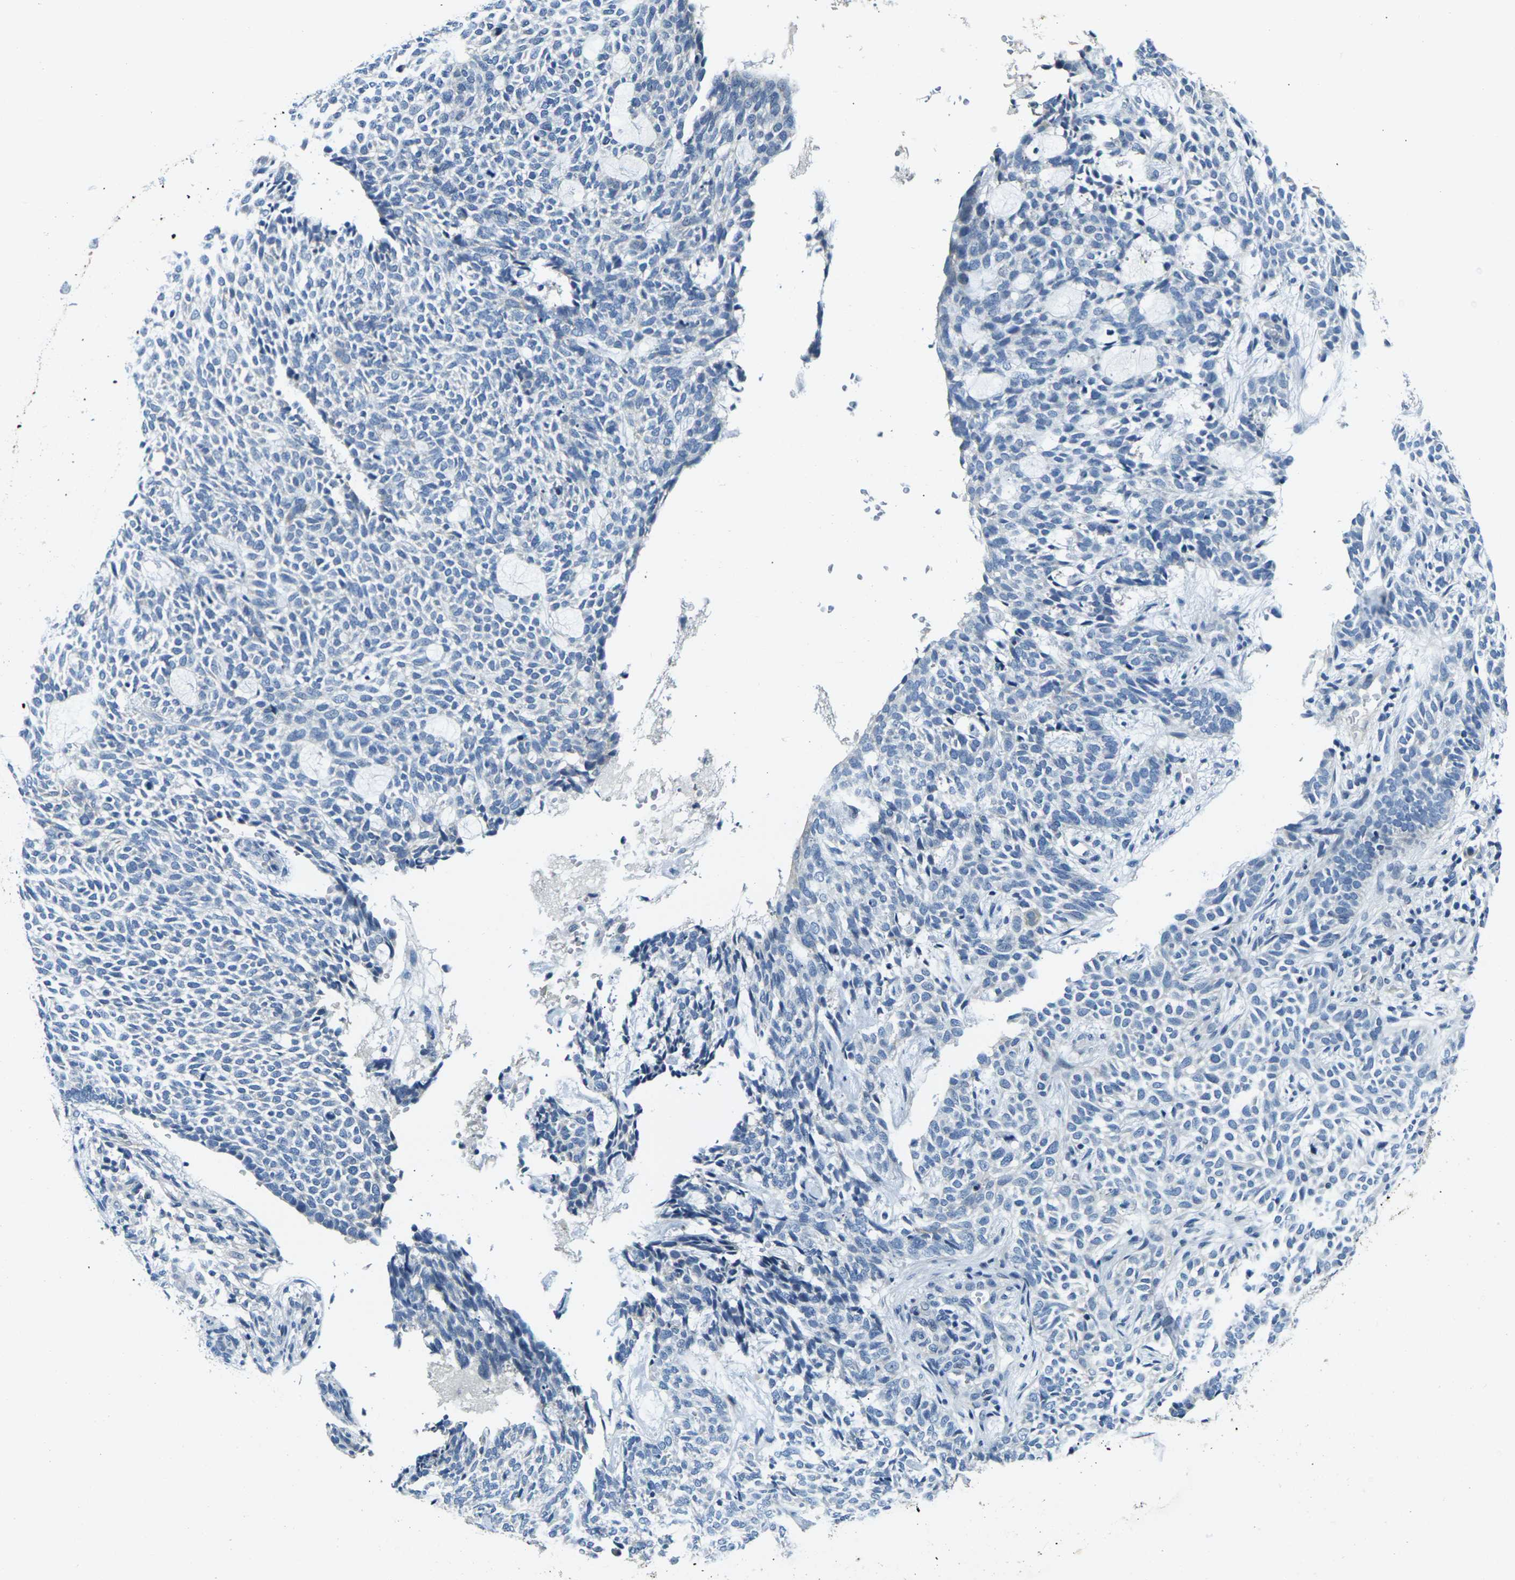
{"staining": {"intensity": "negative", "quantity": "none", "location": "none"}, "tissue": "skin cancer", "cell_type": "Tumor cells", "image_type": "cancer", "snomed": [{"axis": "morphology", "description": "Basal cell carcinoma"}, {"axis": "topography", "description": "Skin"}], "caption": "High power microscopy micrograph of an IHC photomicrograph of basal cell carcinoma (skin), revealing no significant expression in tumor cells. The staining is performed using DAB (3,3'-diaminobenzidine) brown chromogen with nuclei counter-stained in using hematoxylin.", "gene": "SHISAL2B", "patient": {"sex": "male", "age": 87}}